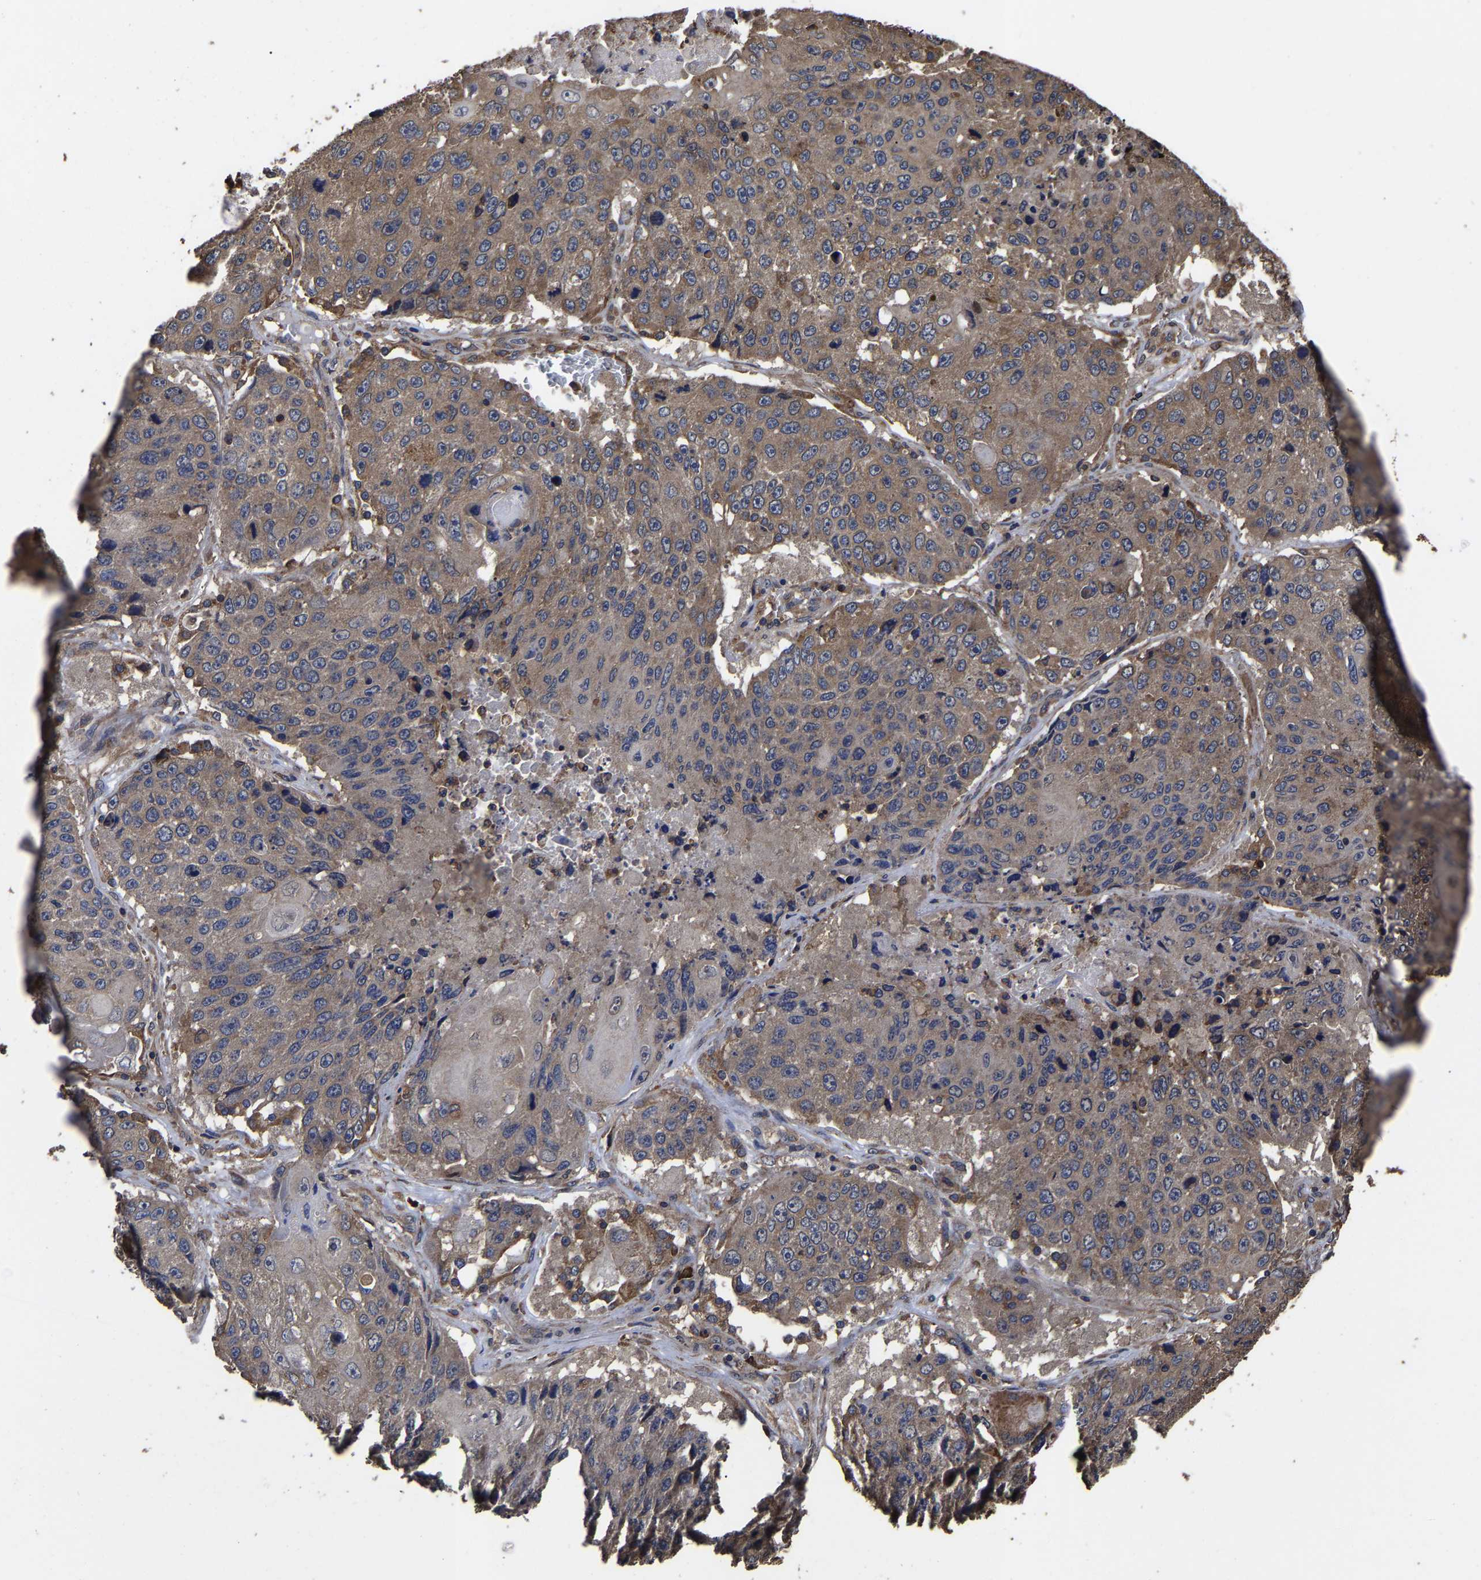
{"staining": {"intensity": "moderate", "quantity": "25%-75%", "location": "cytoplasmic/membranous"}, "tissue": "lung cancer", "cell_type": "Tumor cells", "image_type": "cancer", "snomed": [{"axis": "morphology", "description": "Squamous cell carcinoma, NOS"}, {"axis": "topography", "description": "Lung"}], "caption": "A brown stain labels moderate cytoplasmic/membranous expression of a protein in lung cancer (squamous cell carcinoma) tumor cells. (IHC, brightfield microscopy, high magnification).", "gene": "ITCH", "patient": {"sex": "male", "age": 61}}